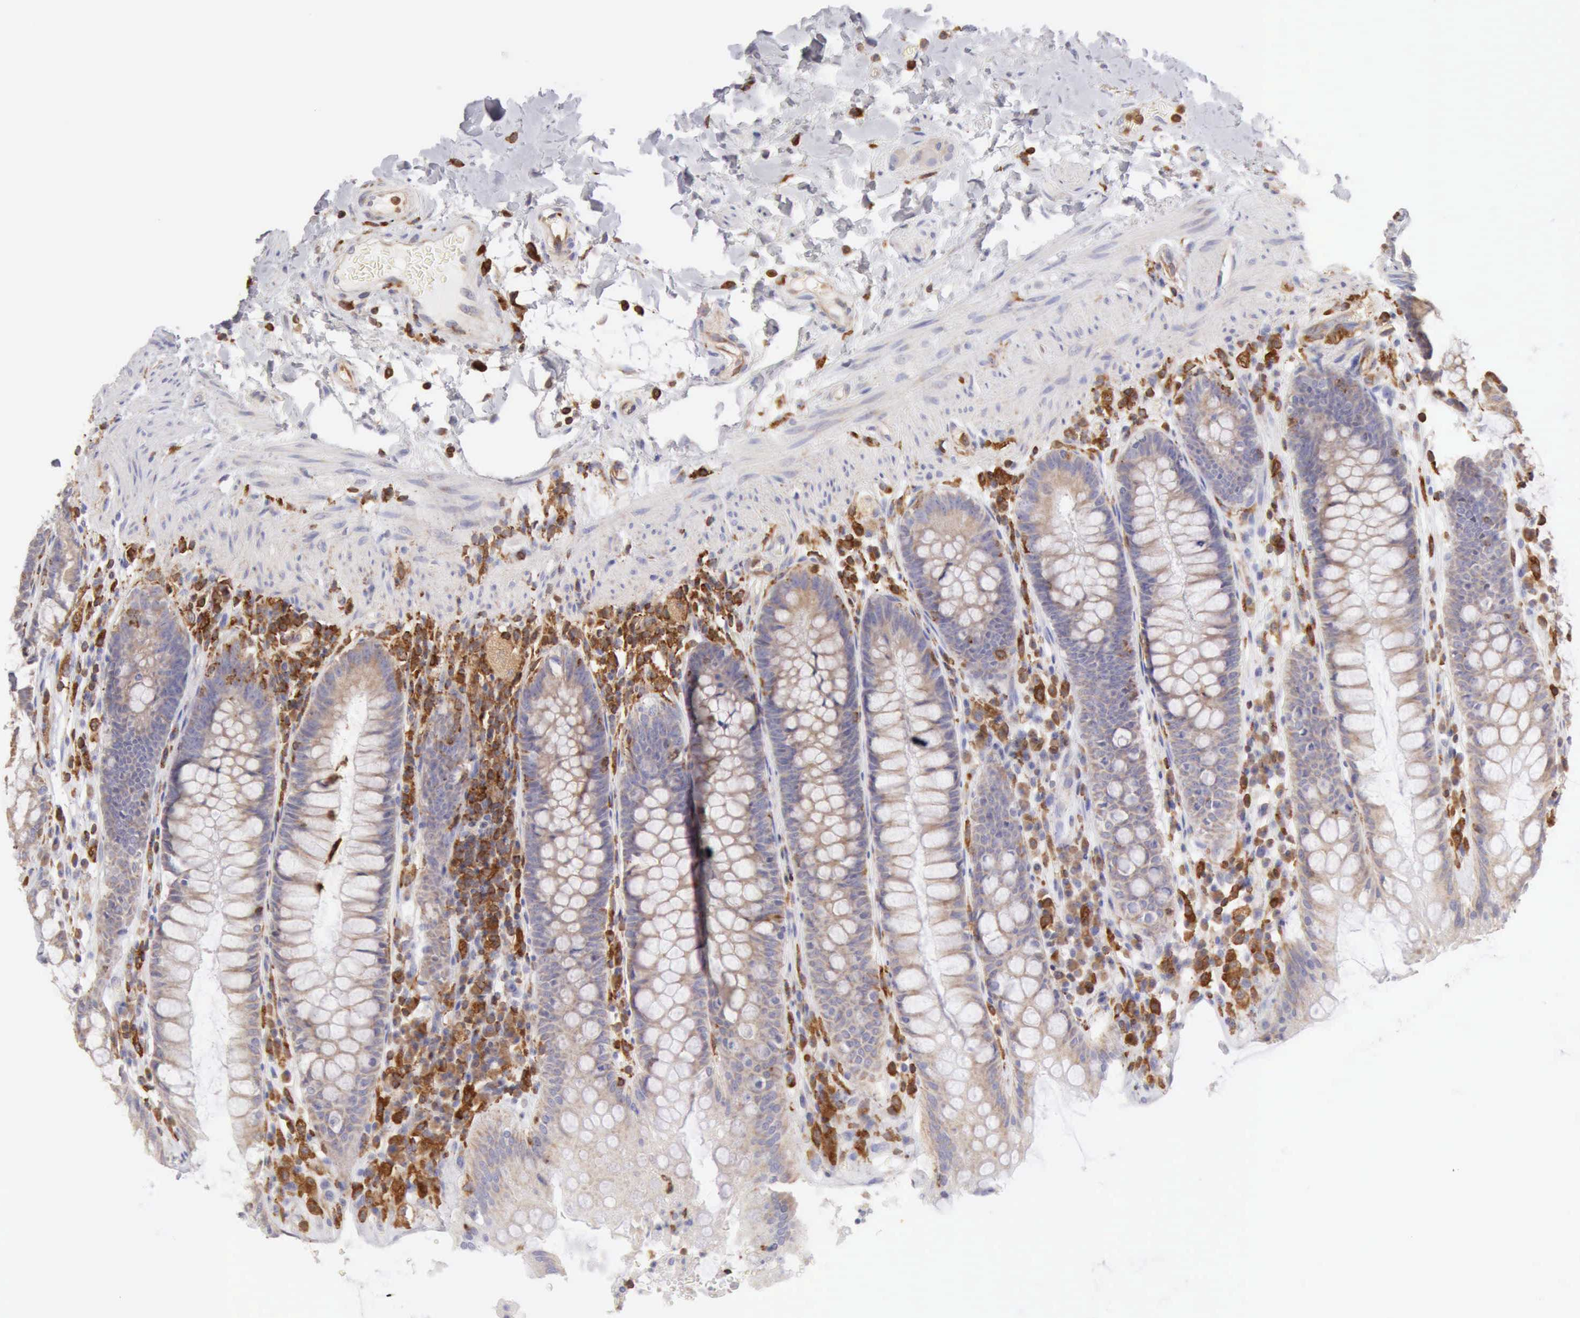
{"staining": {"intensity": "negative", "quantity": "none", "location": "none"}, "tissue": "rectum", "cell_type": "Glandular cells", "image_type": "normal", "snomed": [{"axis": "morphology", "description": "Normal tissue, NOS"}, {"axis": "topography", "description": "Rectum"}], "caption": "IHC of normal human rectum demonstrates no positivity in glandular cells.", "gene": "ARHGAP4", "patient": {"sex": "female", "age": 46}}